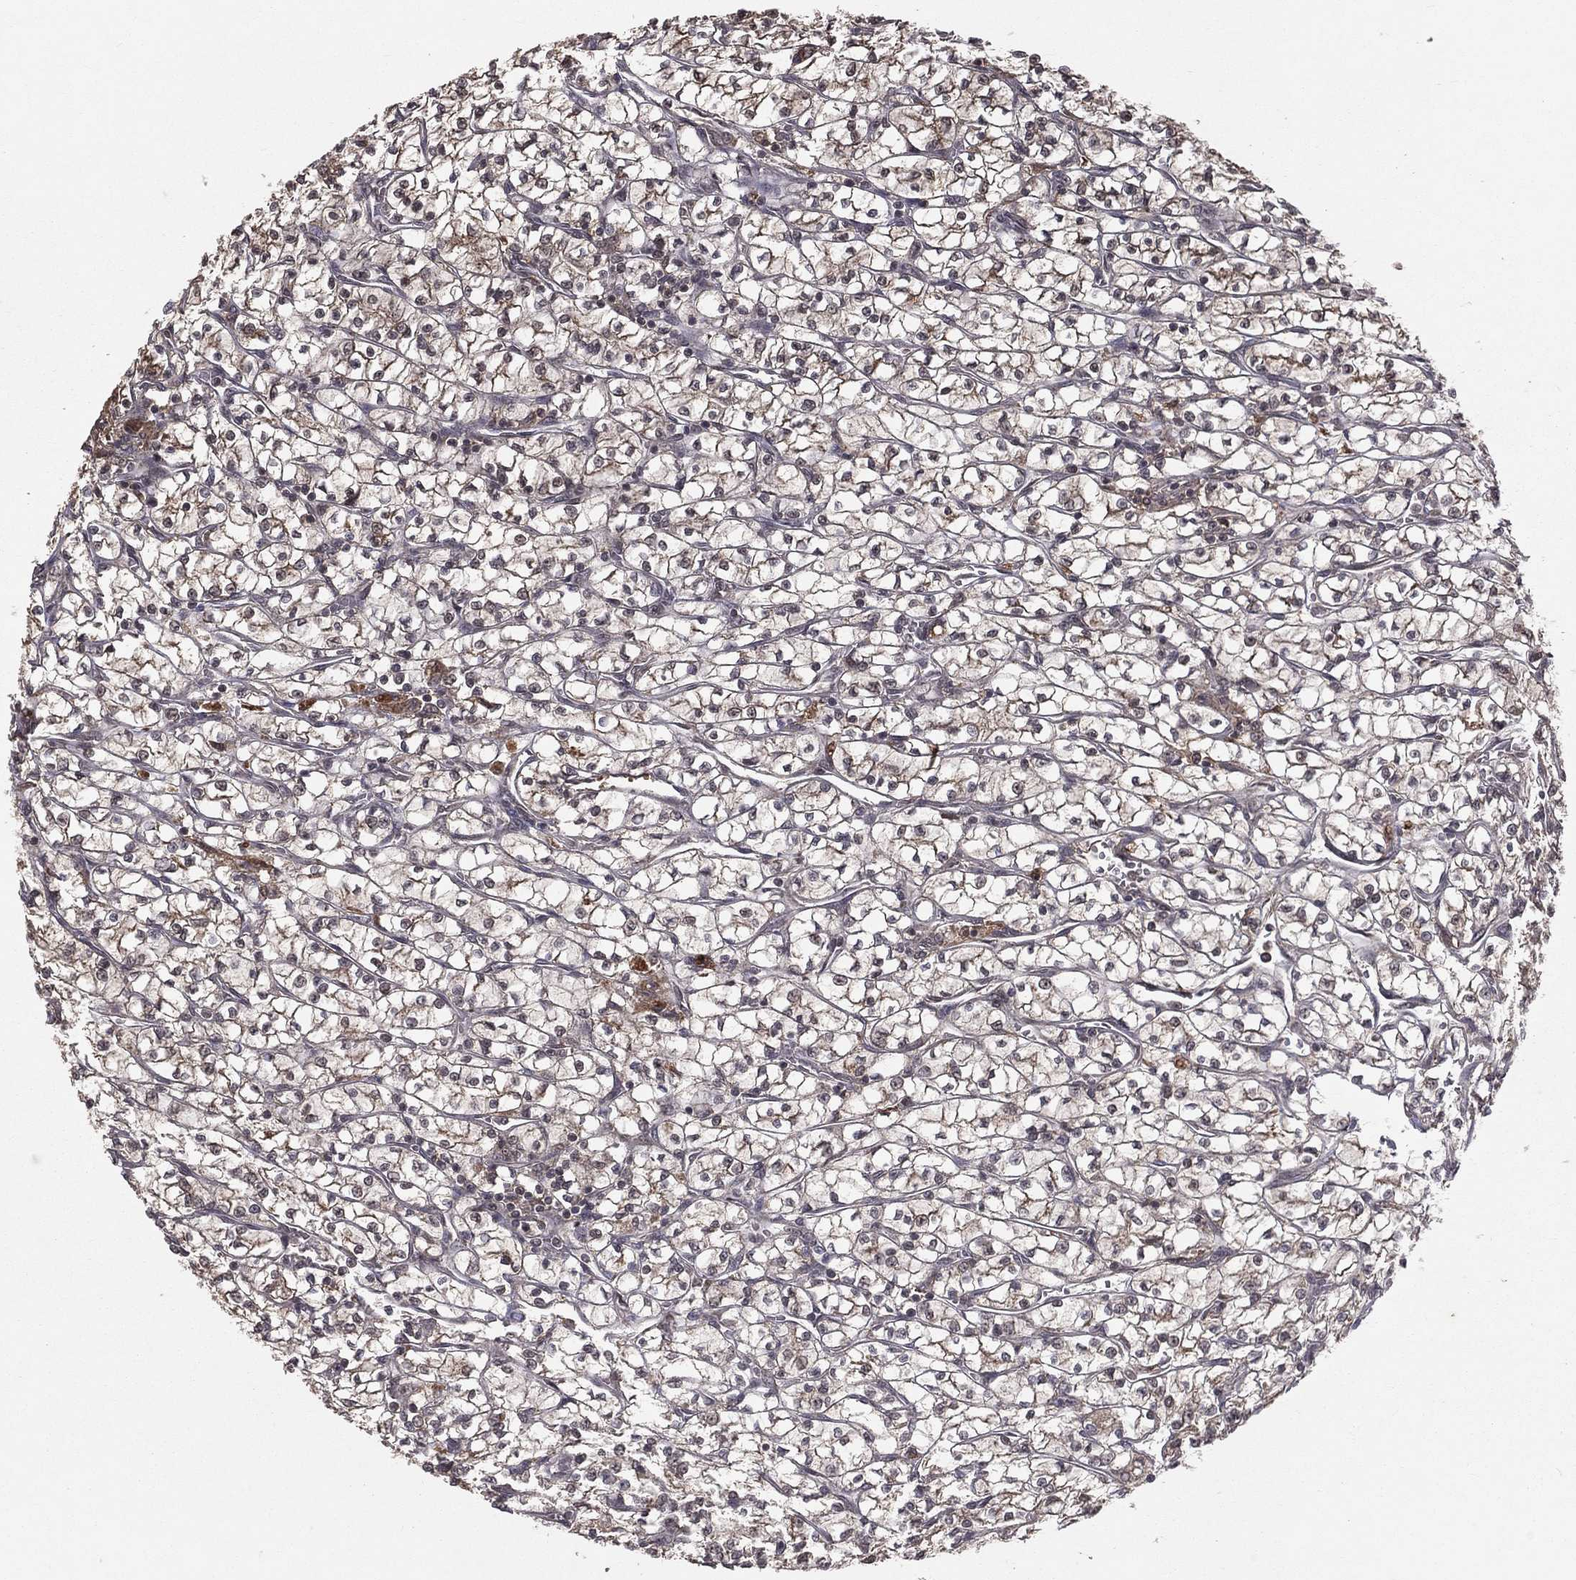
{"staining": {"intensity": "weak", "quantity": "25%-75%", "location": "cytoplasmic/membranous"}, "tissue": "renal cancer", "cell_type": "Tumor cells", "image_type": "cancer", "snomed": [{"axis": "morphology", "description": "Adenocarcinoma, NOS"}, {"axis": "topography", "description": "Kidney"}], "caption": "Brown immunohistochemical staining in human renal cancer (adenocarcinoma) exhibits weak cytoplasmic/membranous expression in approximately 25%-75% of tumor cells. The staining was performed using DAB, with brown indicating positive protein expression. Nuclei are stained blue with hematoxylin.", "gene": "ZDHHC15", "patient": {"sex": "female", "age": 64}}